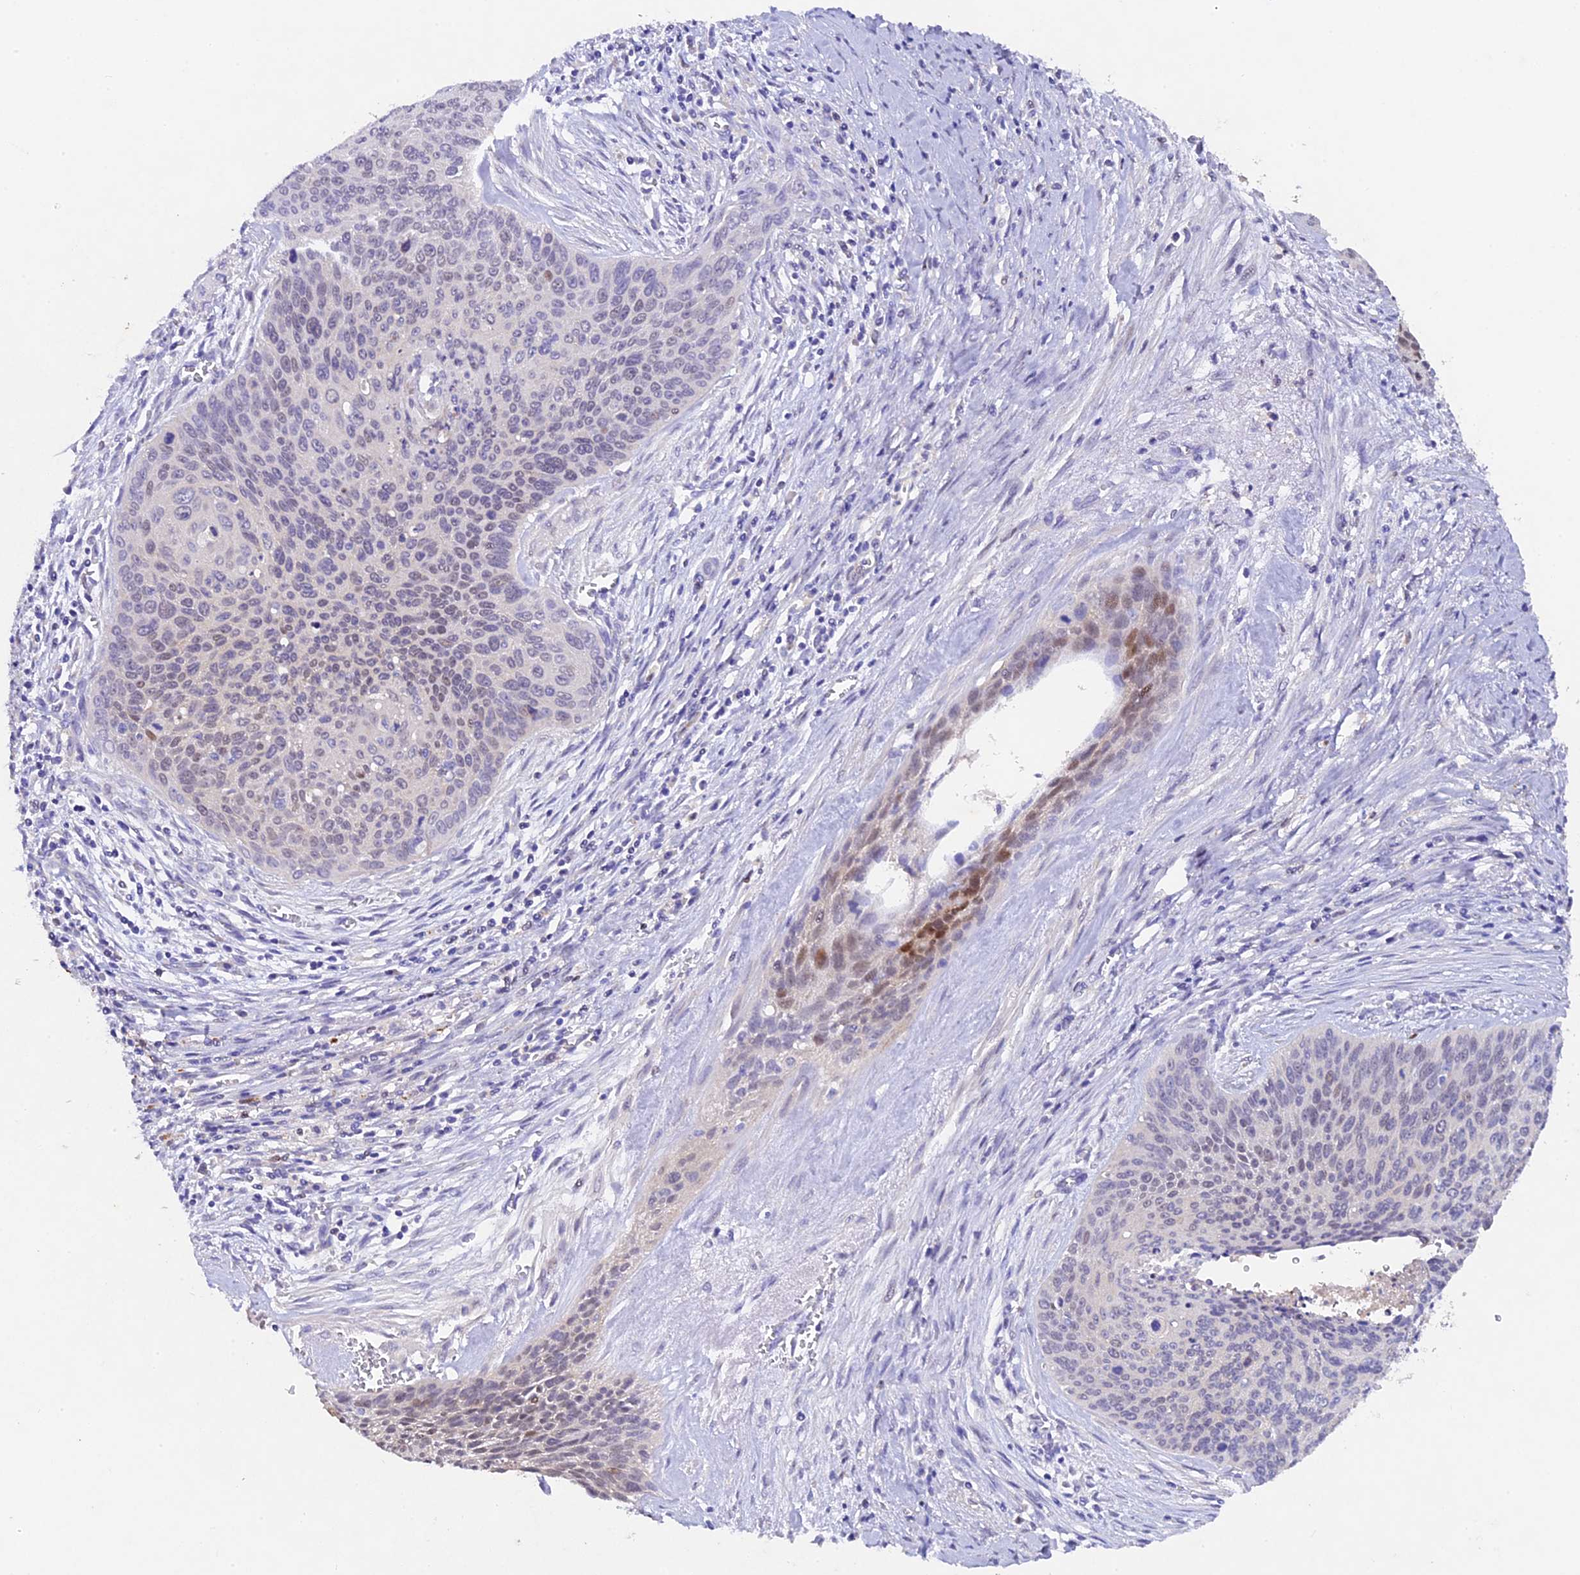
{"staining": {"intensity": "negative", "quantity": "none", "location": "none"}, "tissue": "cervical cancer", "cell_type": "Tumor cells", "image_type": "cancer", "snomed": [{"axis": "morphology", "description": "Squamous cell carcinoma, NOS"}, {"axis": "topography", "description": "Cervix"}], "caption": "Immunohistochemistry of cervical squamous cell carcinoma displays no expression in tumor cells. The staining is performed using DAB (3,3'-diaminobenzidine) brown chromogen with nuclei counter-stained in using hematoxylin.", "gene": "TGDS", "patient": {"sex": "female", "age": 55}}